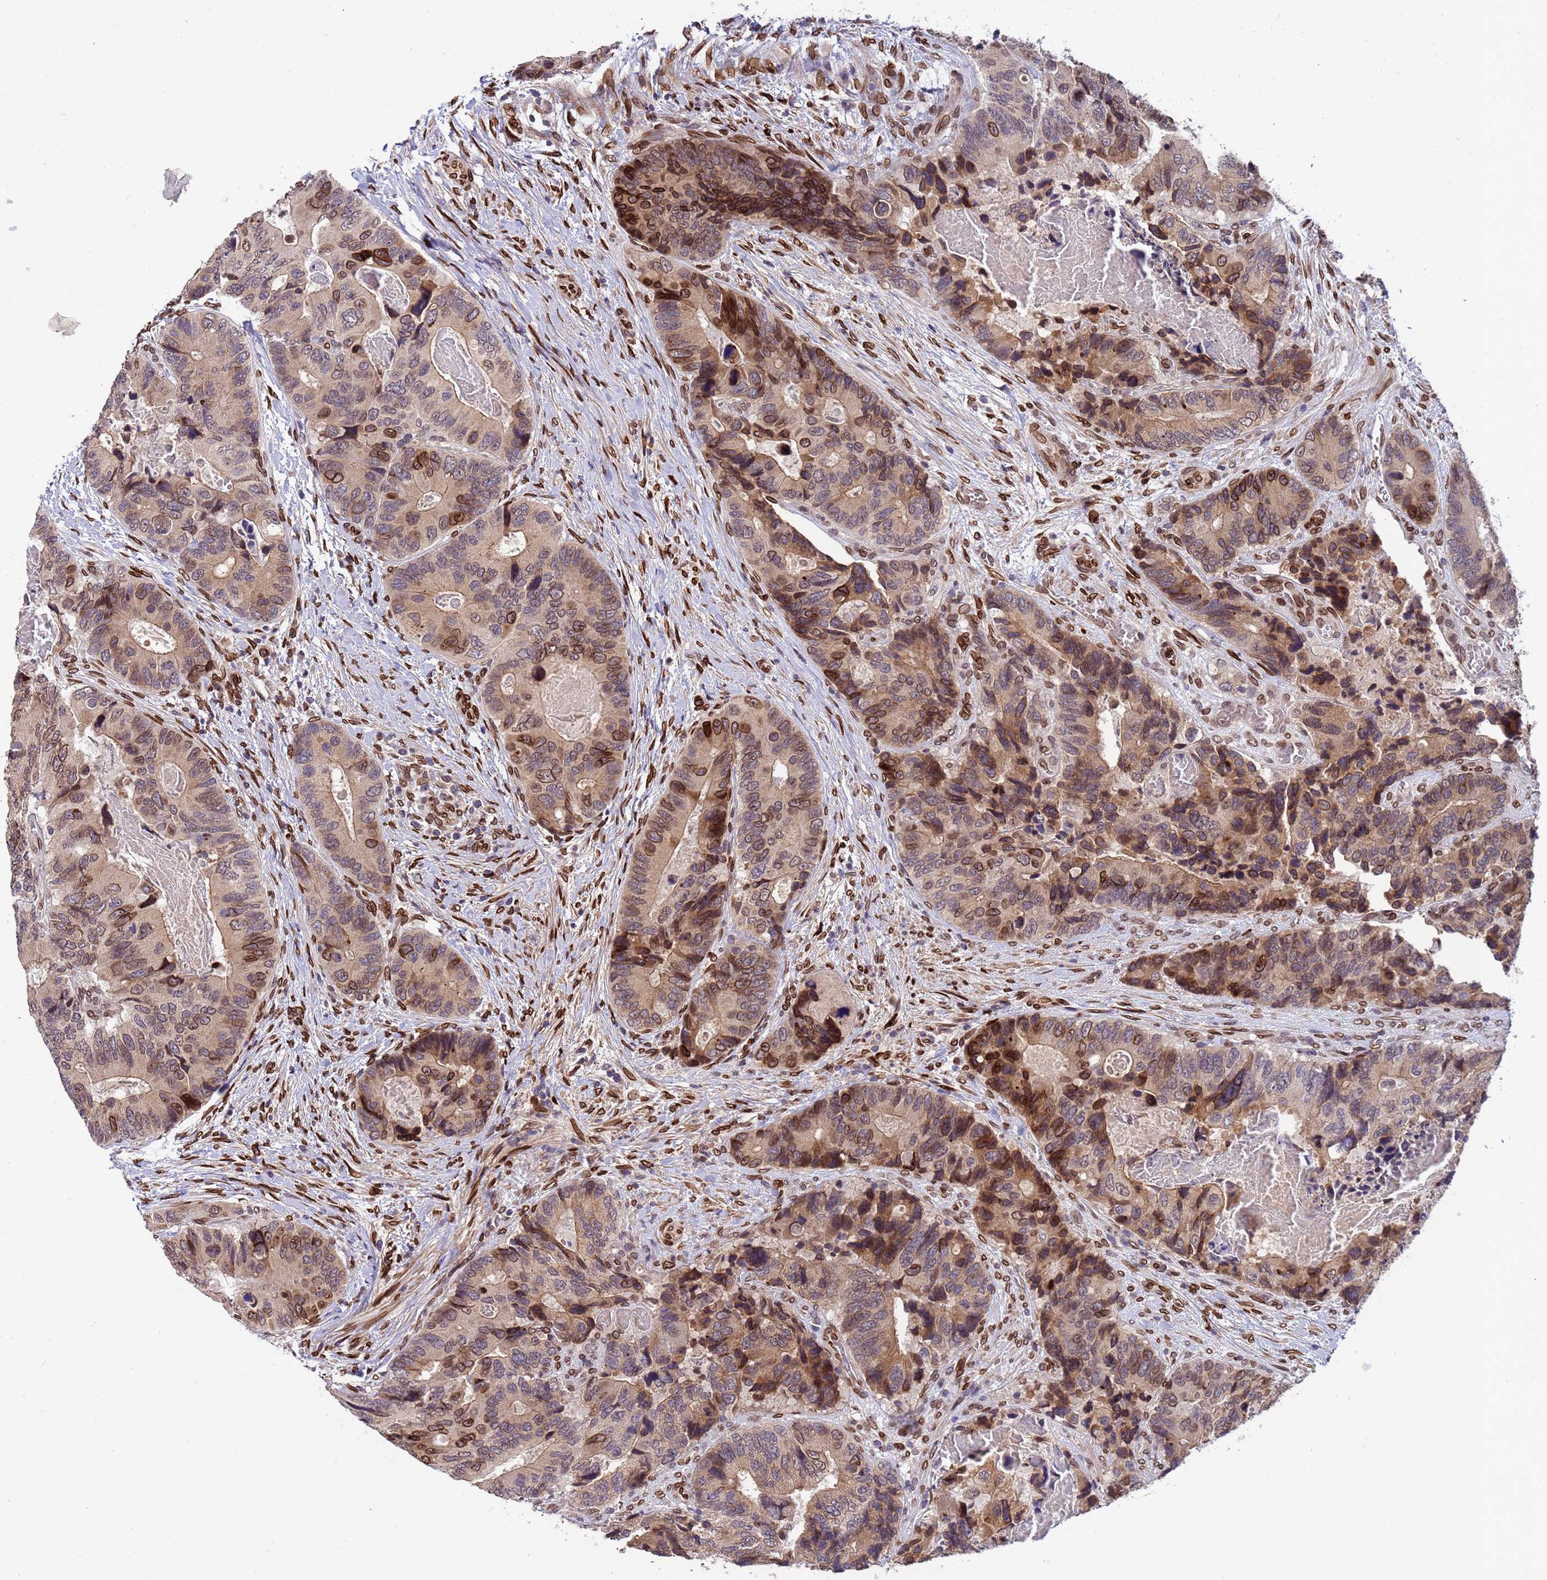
{"staining": {"intensity": "moderate", "quantity": "25%-75%", "location": "cytoplasmic/membranous,nuclear"}, "tissue": "colorectal cancer", "cell_type": "Tumor cells", "image_type": "cancer", "snomed": [{"axis": "morphology", "description": "Adenocarcinoma, NOS"}, {"axis": "topography", "description": "Colon"}], "caption": "Approximately 25%-75% of tumor cells in adenocarcinoma (colorectal) show moderate cytoplasmic/membranous and nuclear protein positivity as visualized by brown immunohistochemical staining.", "gene": "GPR135", "patient": {"sex": "male", "age": 84}}